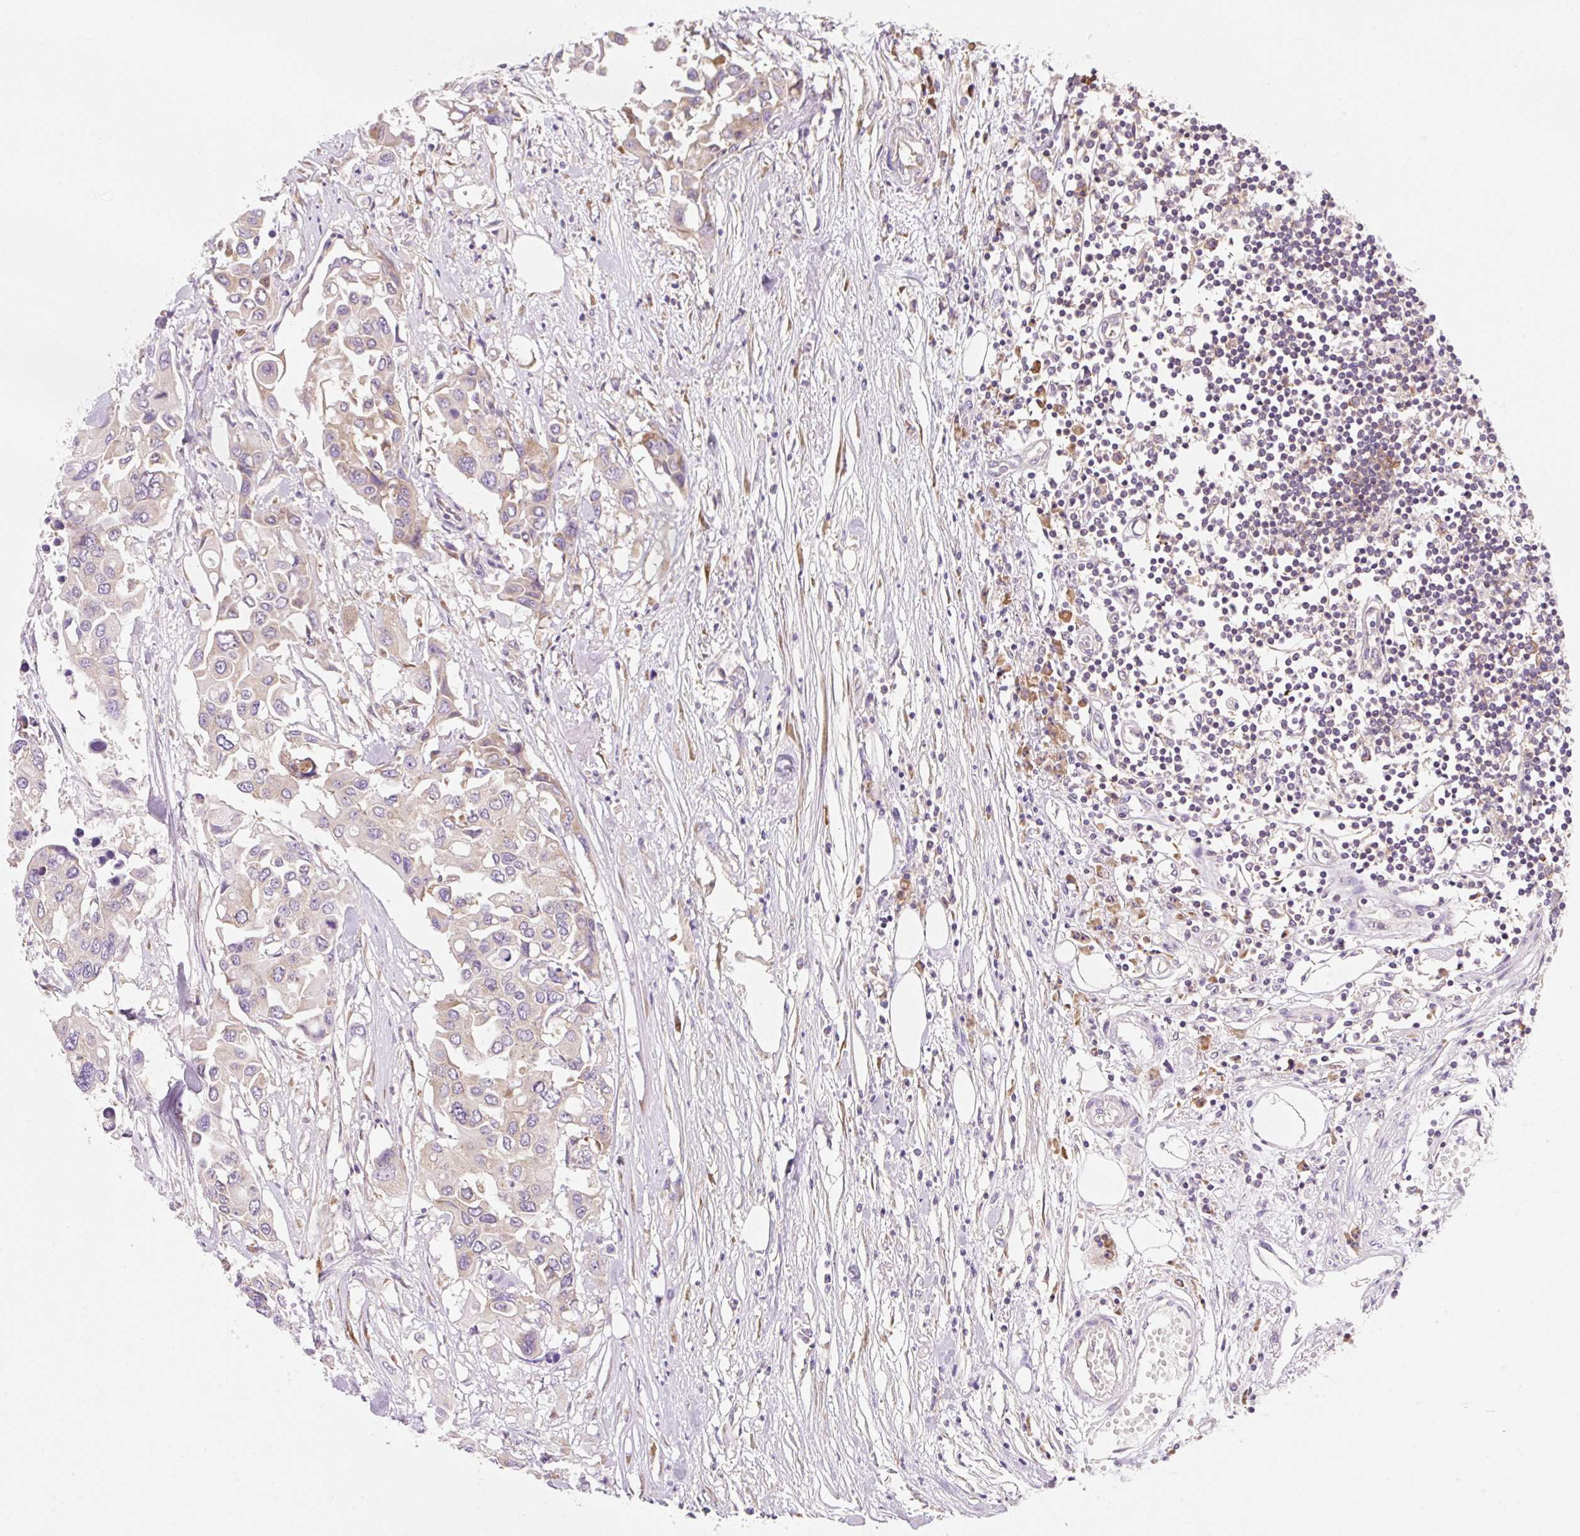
{"staining": {"intensity": "weak", "quantity": "25%-75%", "location": "cytoplasmic/membranous"}, "tissue": "colorectal cancer", "cell_type": "Tumor cells", "image_type": "cancer", "snomed": [{"axis": "morphology", "description": "Adenocarcinoma, NOS"}, {"axis": "topography", "description": "Colon"}], "caption": "Adenocarcinoma (colorectal) was stained to show a protein in brown. There is low levels of weak cytoplasmic/membranous positivity in approximately 25%-75% of tumor cells. (DAB = brown stain, brightfield microscopy at high magnification).", "gene": "RPL18A", "patient": {"sex": "male", "age": 77}}